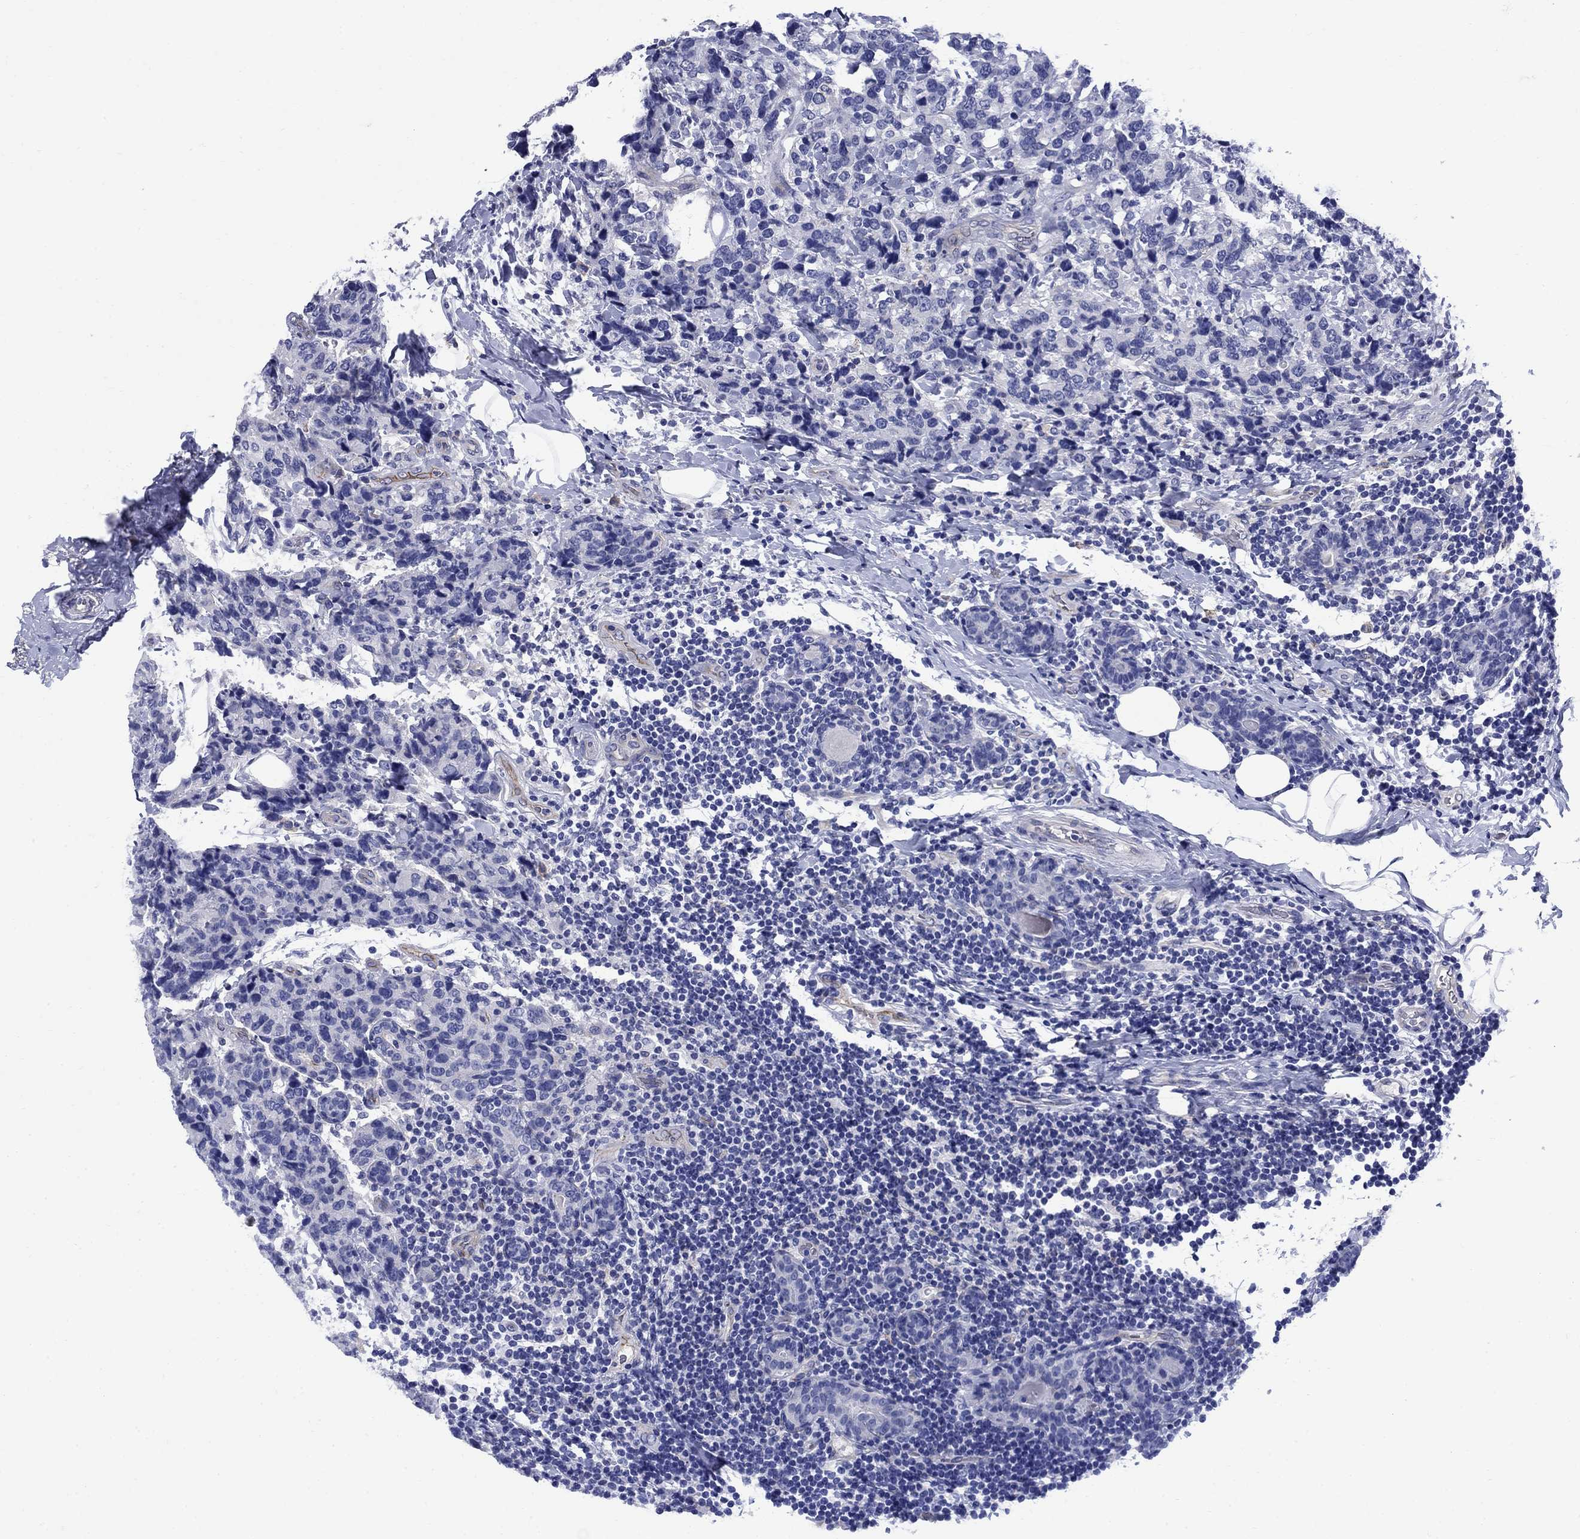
{"staining": {"intensity": "negative", "quantity": "none", "location": "none"}, "tissue": "breast cancer", "cell_type": "Tumor cells", "image_type": "cancer", "snomed": [{"axis": "morphology", "description": "Lobular carcinoma"}, {"axis": "topography", "description": "Breast"}], "caption": "Breast cancer was stained to show a protein in brown. There is no significant staining in tumor cells.", "gene": "SMCP", "patient": {"sex": "female", "age": 59}}